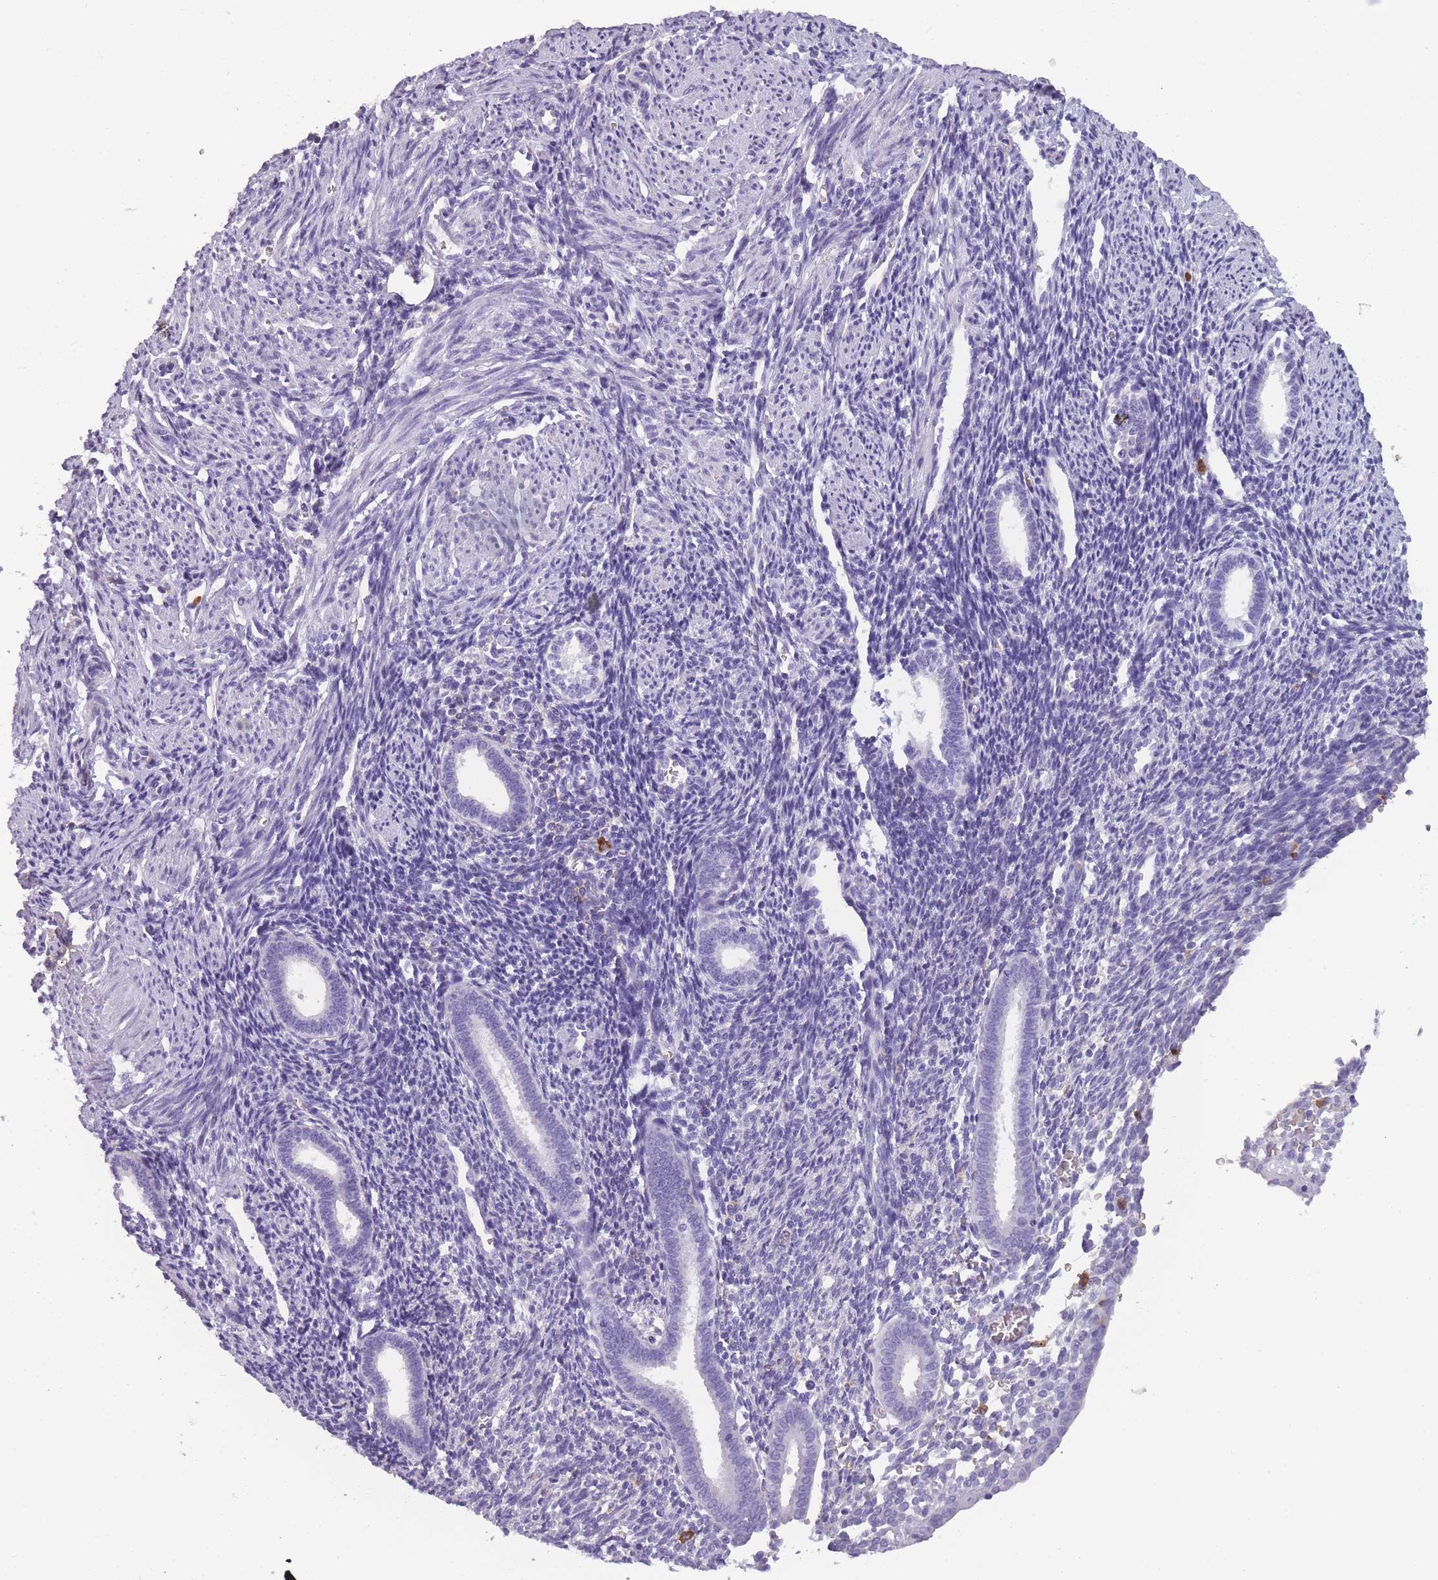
{"staining": {"intensity": "negative", "quantity": "none", "location": "none"}, "tissue": "endometrium", "cell_type": "Cells in endometrial stroma", "image_type": "normal", "snomed": [{"axis": "morphology", "description": "Normal tissue, NOS"}, {"axis": "topography", "description": "Endometrium"}], "caption": "Human endometrium stained for a protein using IHC shows no positivity in cells in endometrial stroma.", "gene": "CR1L", "patient": {"sex": "female", "age": 32}}